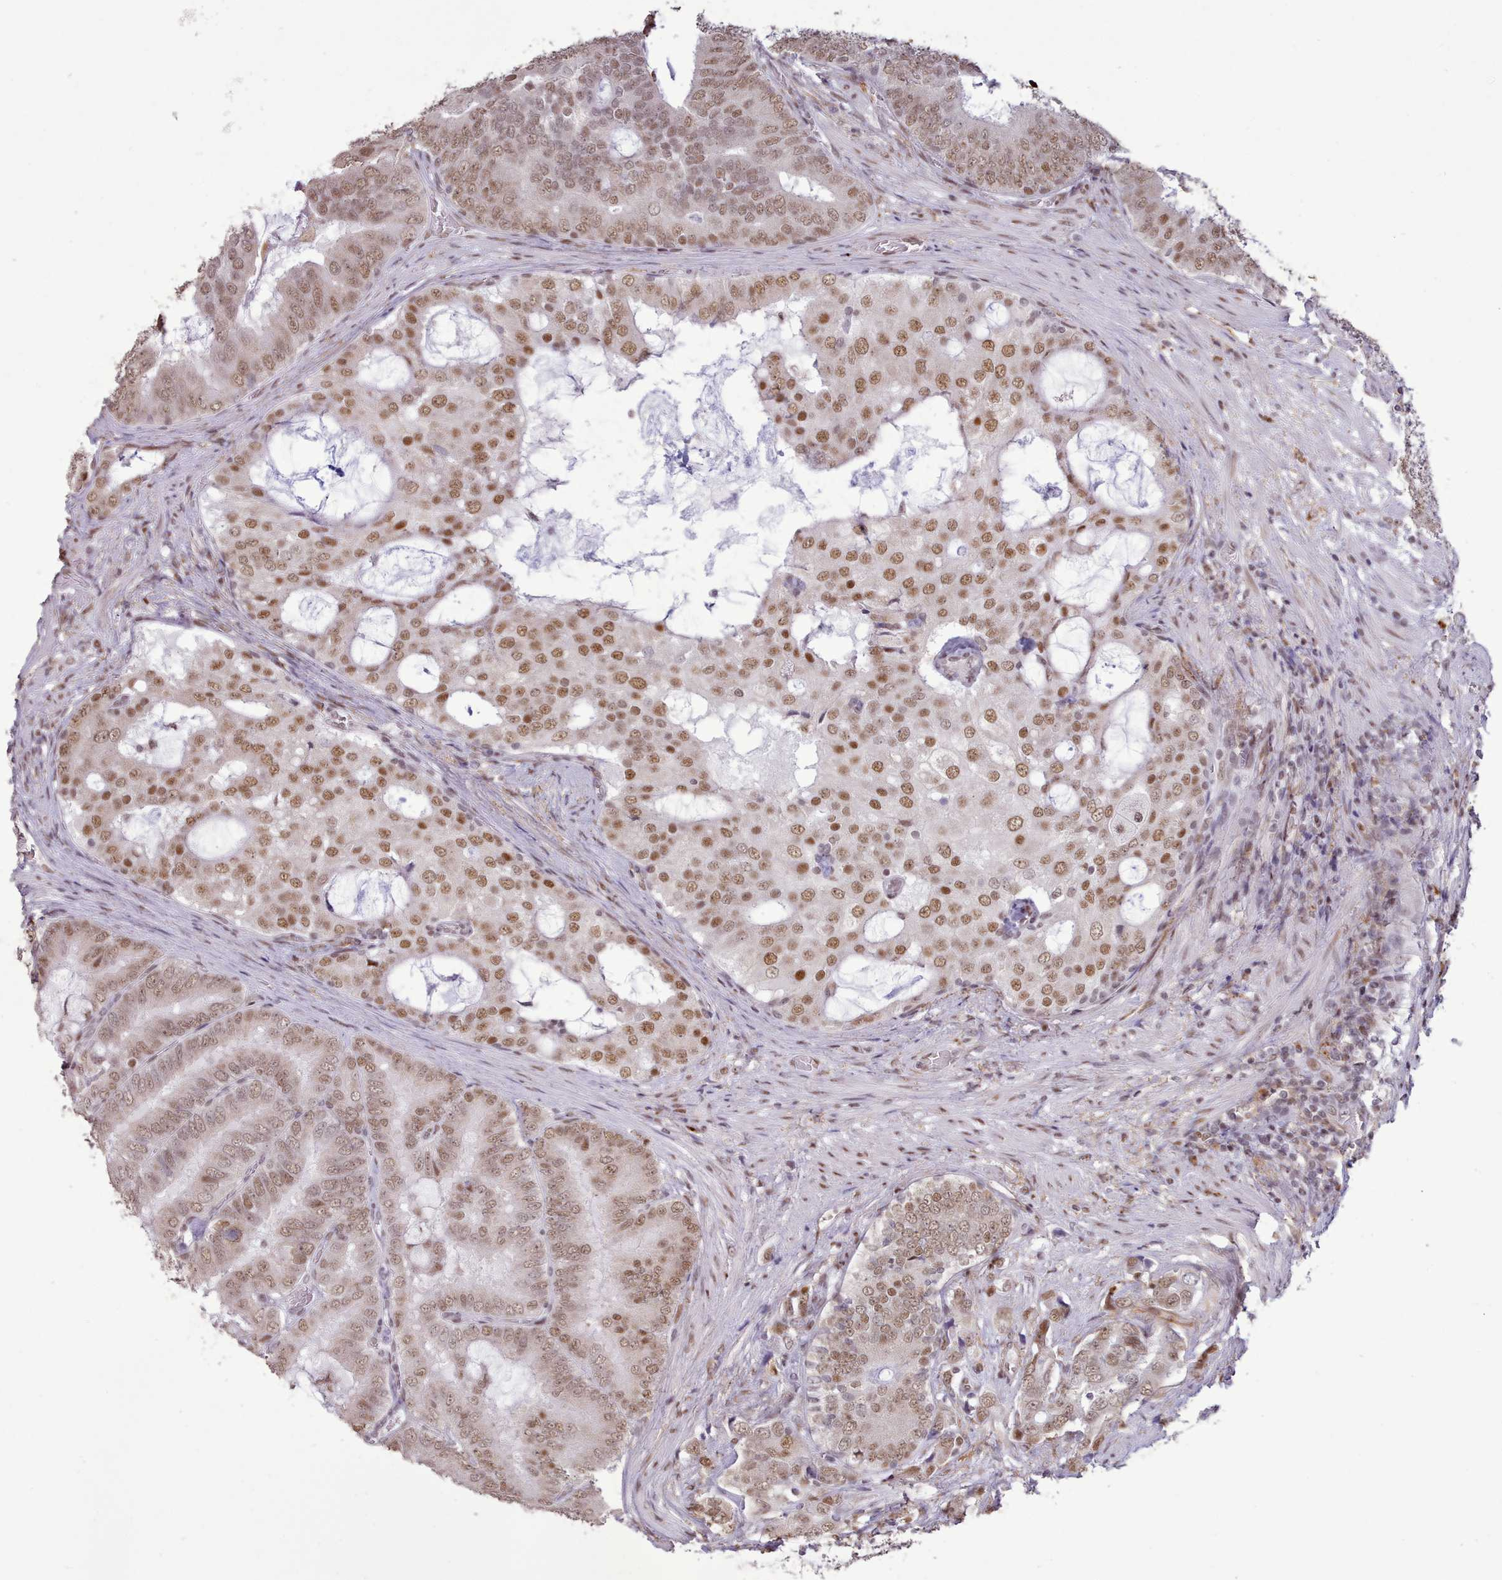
{"staining": {"intensity": "moderate", "quantity": ">75%", "location": "nuclear"}, "tissue": "prostate cancer", "cell_type": "Tumor cells", "image_type": "cancer", "snomed": [{"axis": "morphology", "description": "Adenocarcinoma, High grade"}, {"axis": "topography", "description": "Prostate"}], "caption": "High-magnification brightfield microscopy of prostate cancer (adenocarcinoma (high-grade)) stained with DAB (3,3'-diaminobenzidine) (brown) and counterstained with hematoxylin (blue). tumor cells exhibit moderate nuclear positivity is appreciated in about>75% of cells.", "gene": "TAF15", "patient": {"sex": "male", "age": 55}}